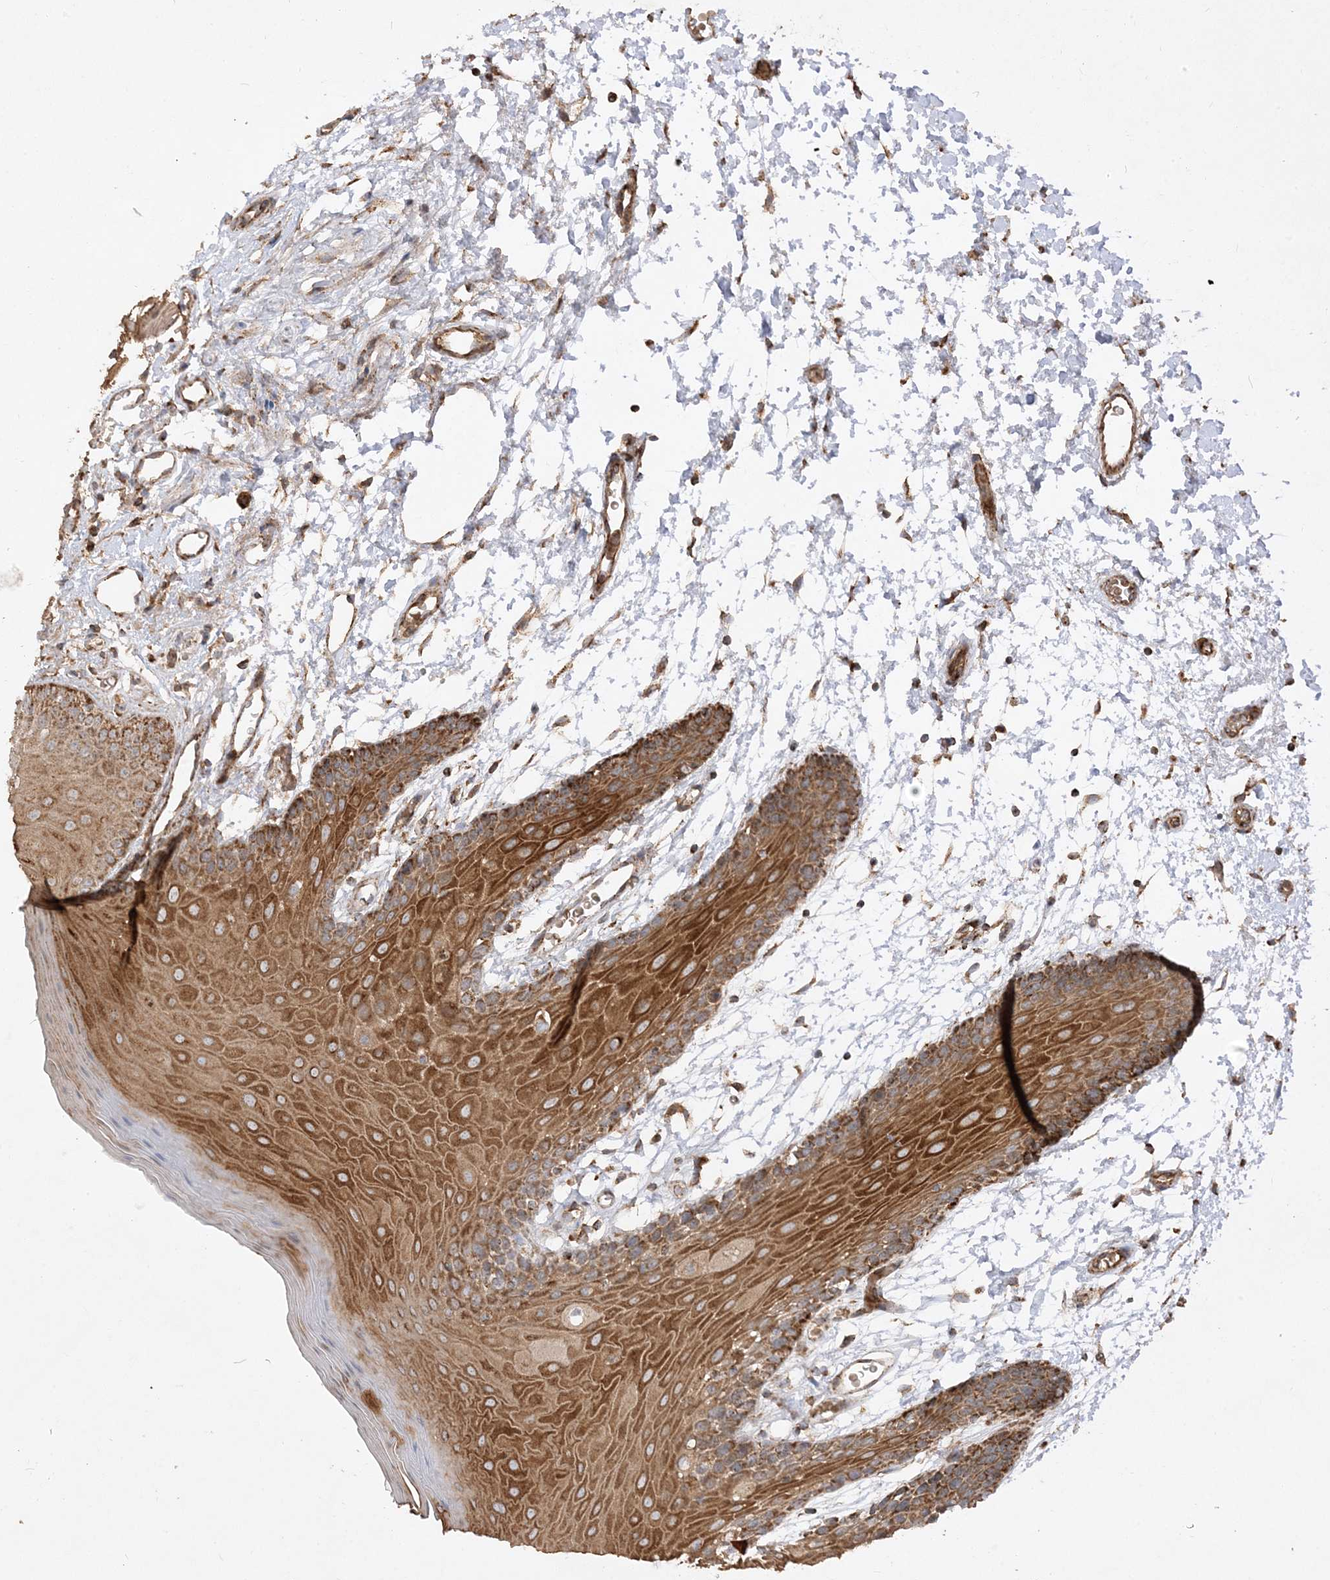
{"staining": {"intensity": "moderate", "quantity": ">75%", "location": "cytoplasmic/membranous"}, "tissue": "oral mucosa", "cell_type": "Squamous epithelial cells", "image_type": "normal", "snomed": [{"axis": "morphology", "description": "Normal tissue, NOS"}, {"axis": "topography", "description": "Skeletal muscle"}, {"axis": "topography", "description": "Oral tissue"}, {"axis": "topography", "description": "Salivary gland"}, {"axis": "topography", "description": "Peripheral nerve tissue"}], "caption": "A brown stain shows moderate cytoplasmic/membranous positivity of a protein in squamous epithelial cells of unremarkable oral mucosa.", "gene": "AARS2", "patient": {"sex": "male", "age": 54}}